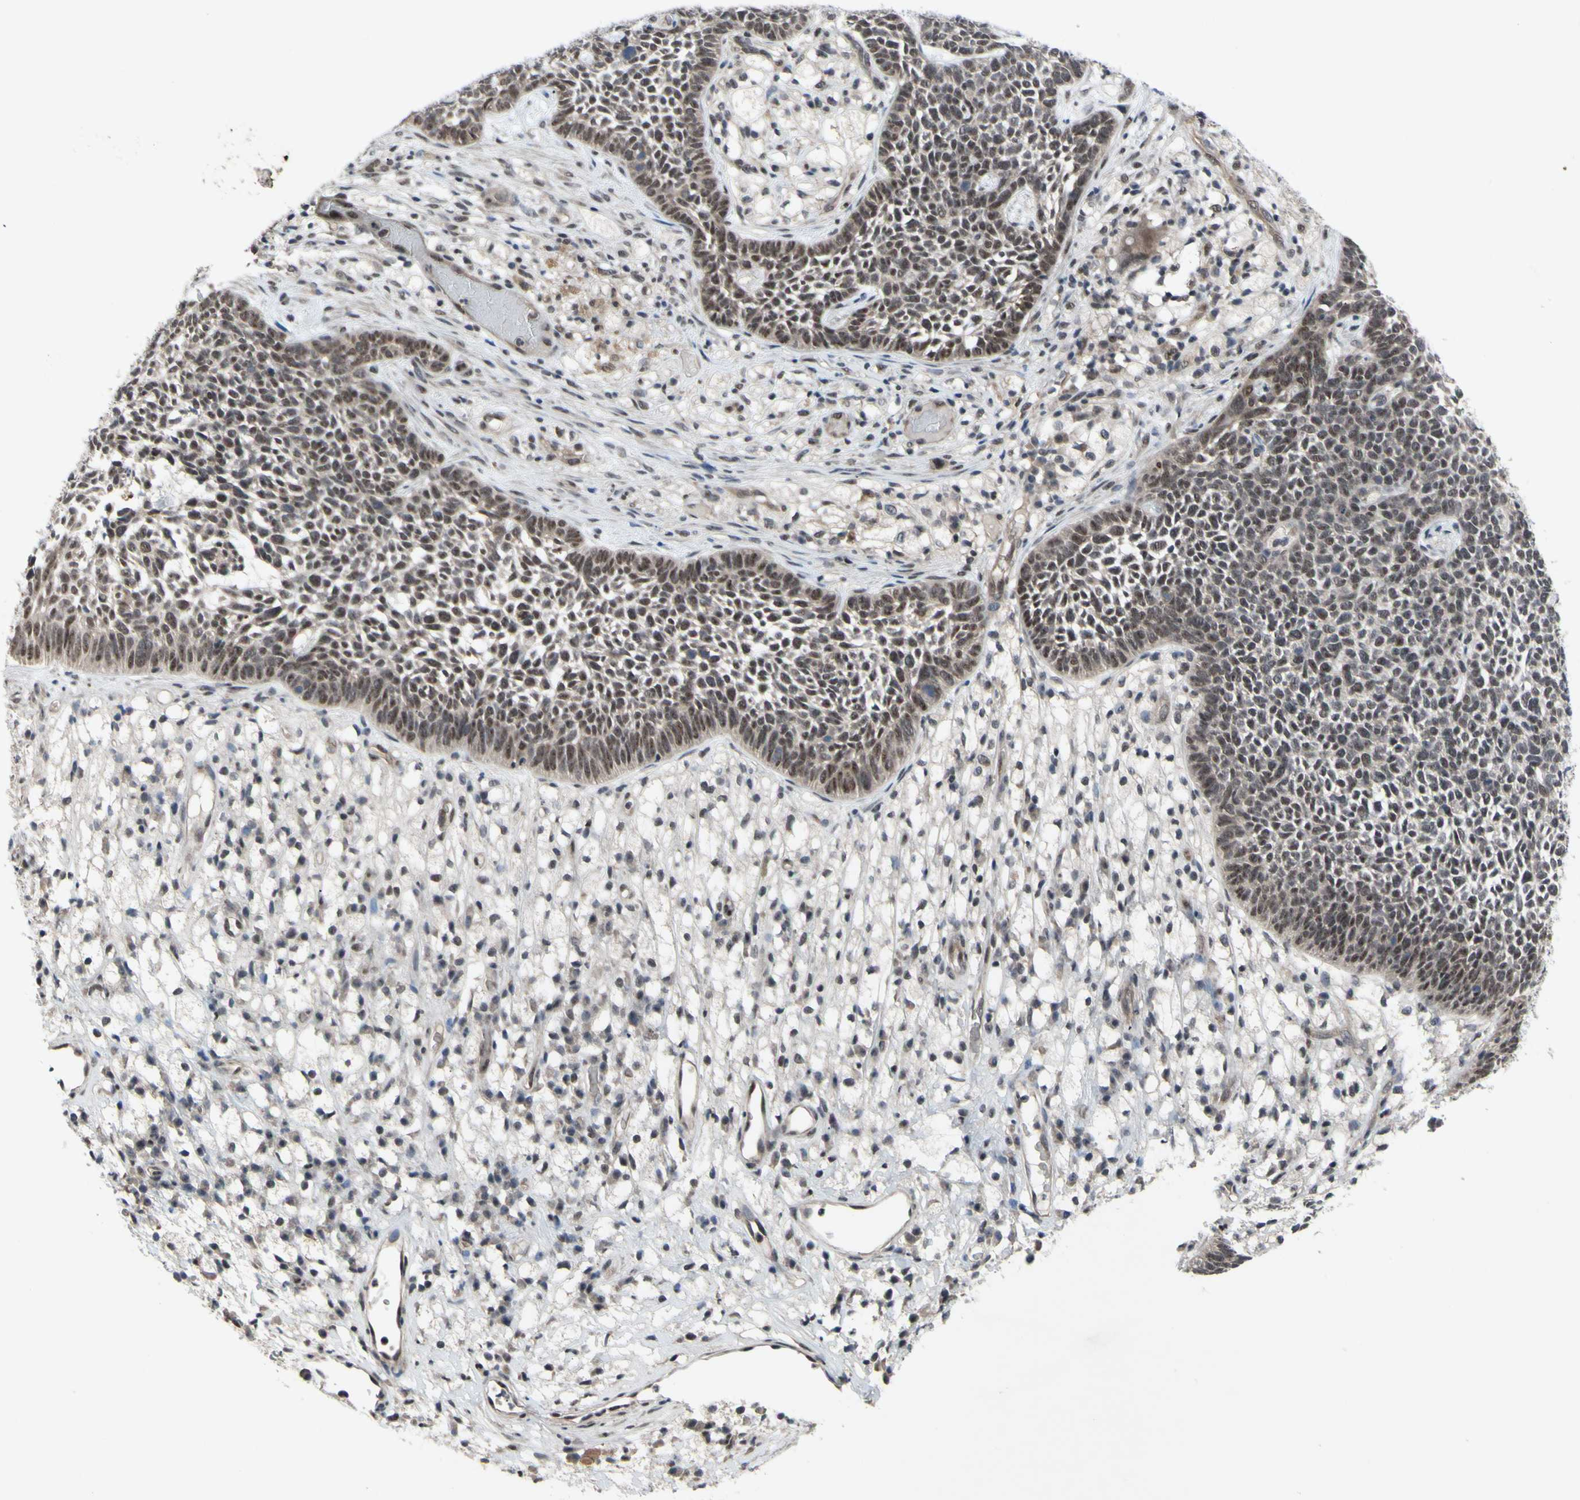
{"staining": {"intensity": "weak", "quantity": "25%-75%", "location": "nuclear"}, "tissue": "skin cancer", "cell_type": "Tumor cells", "image_type": "cancer", "snomed": [{"axis": "morphology", "description": "Basal cell carcinoma"}, {"axis": "topography", "description": "Skin"}], "caption": "Tumor cells display low levels of weak nuclear expression in approximately 25%-75% of cells in human skin basal cell carcinoma. (DAB IHC, brown staining for protein, blue staining for nuclei).", "gene": "TRDMT1", "patient": {"sex": "female", "age": 84}}